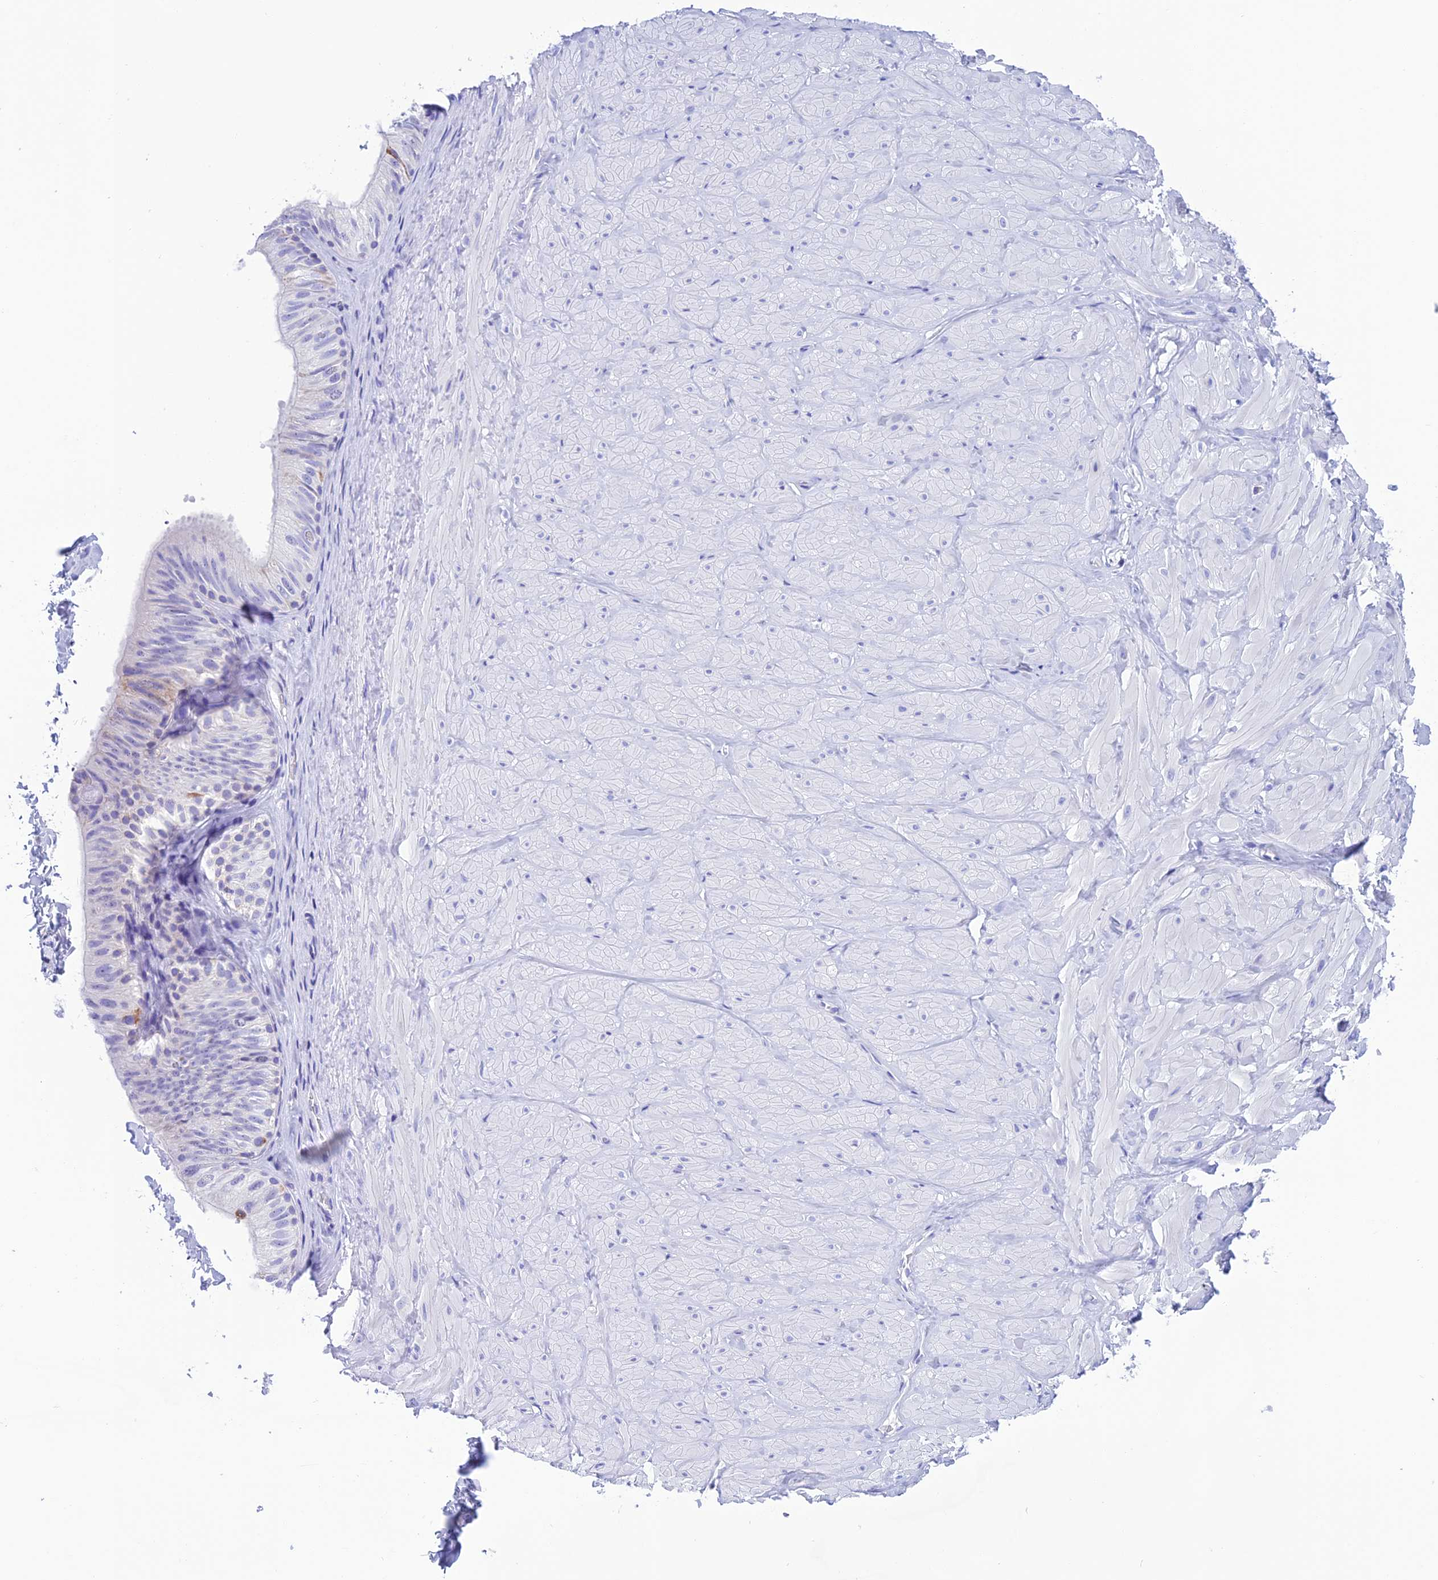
{"staining": {"intensity": "negative", "quantity": "none", "location": "none"}, "tissue": "adipose tissue", "cell_type": "Adipocytes", "image_type": "normal", "snomed": [{"axis": "morphology", "description": "Normal tissue, NOS"}, {"axis": "topography", "description": "Adipose tissue"}, {"axis": "topography", "description": "Vascular tissue"}, {"axis": "topography", "description": "Peripheral nerve tissue"}], "caption": "Image shows no protein staining in adipocytes of normal adipose tissue.", "gene": "NXPE4", "patient": {"sex": "male", "age": 25}}